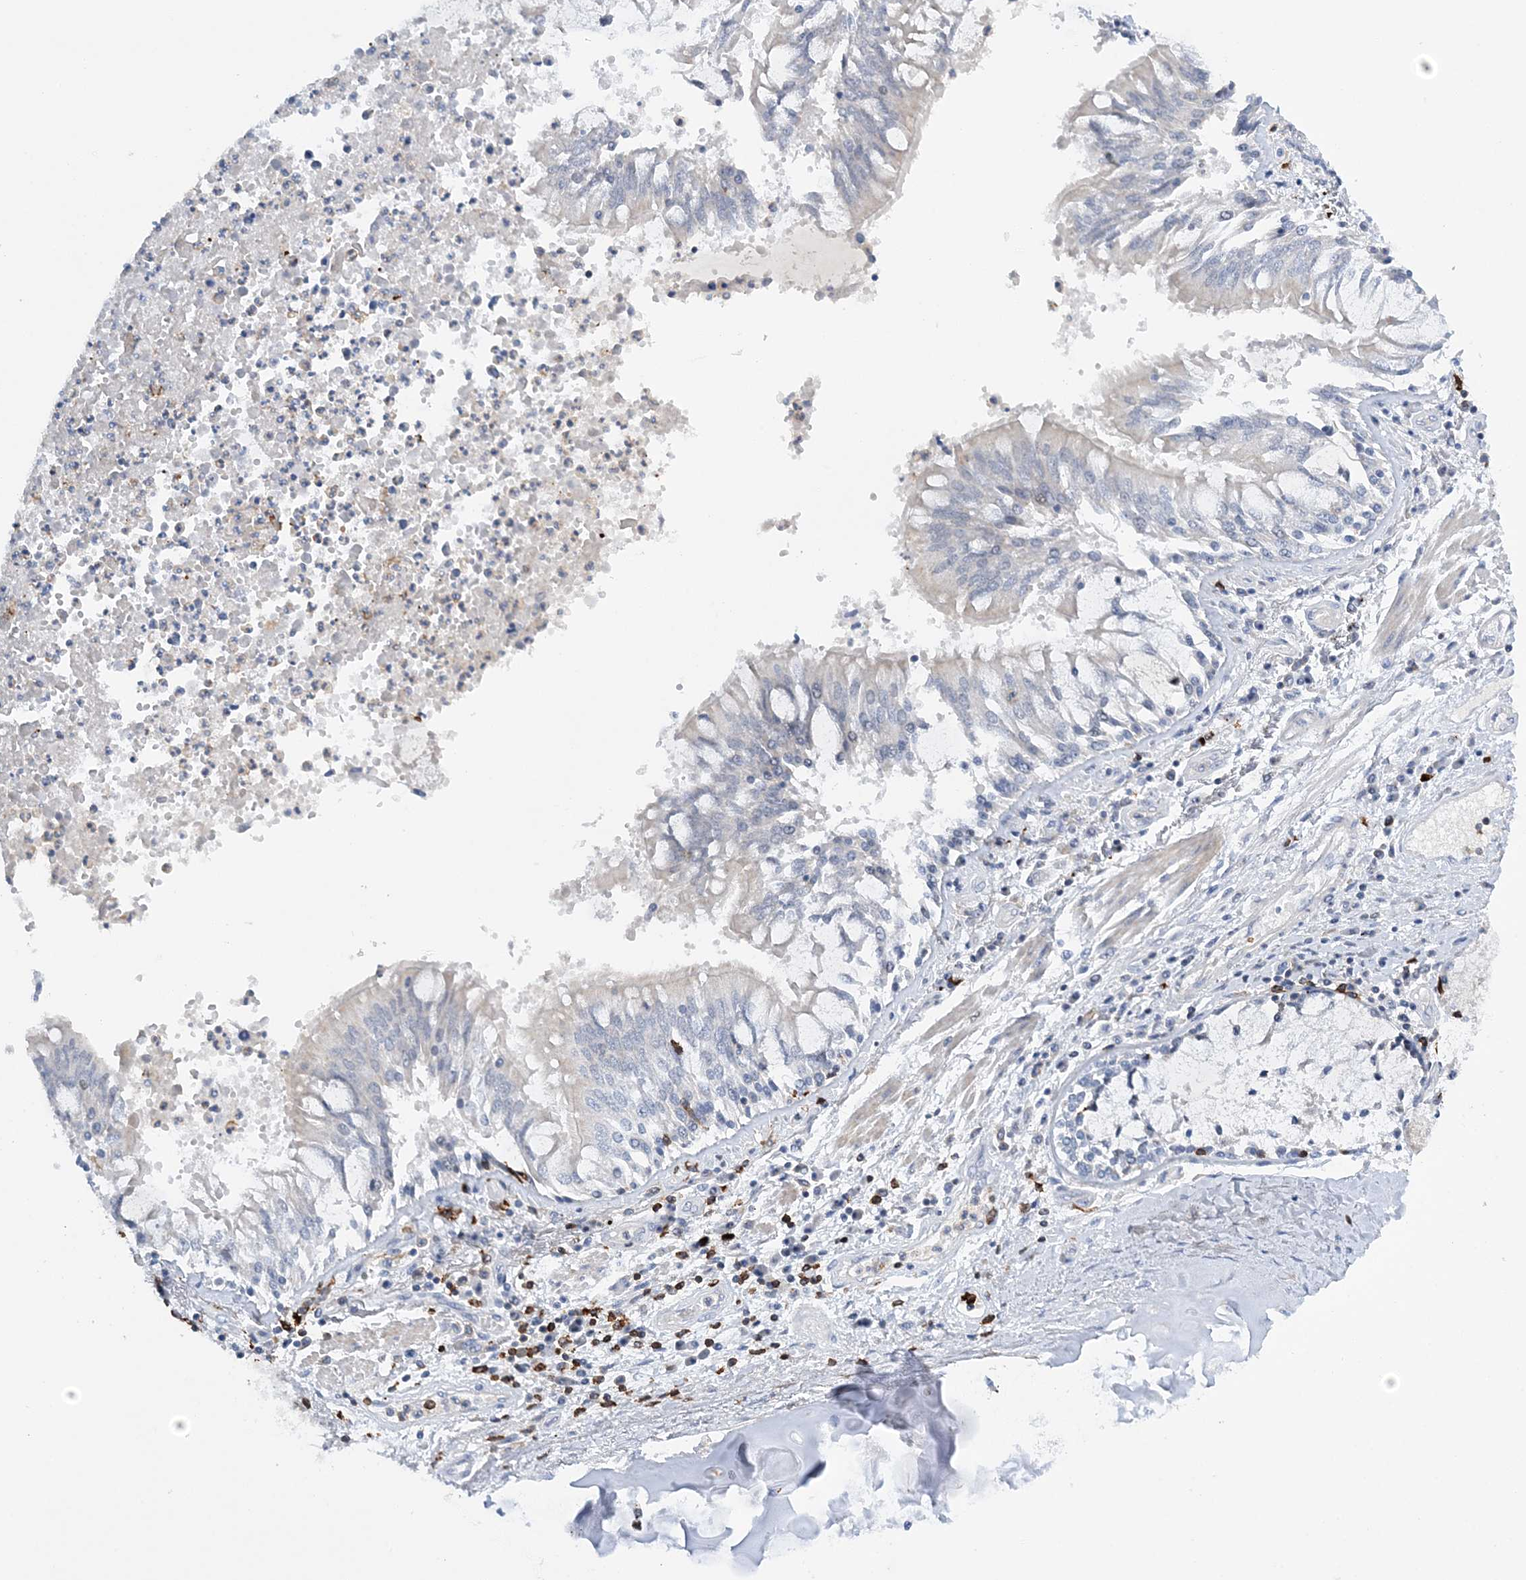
{"staining": {"intensity": "negative", "quantity": "none", "location": "none"}, "tissue": "adipose tissue", "cell_type": "Adipocytes", "image_type": "normal", "snomed": [{"axis": "morphology", "description": "Normal tissue, NOS"}, {"axis": "topography", "description": "Cartilage tissue"}, {"axis": "topography", "description": "Bronchus"}, {"axis": "topography", "description": "Lung"}, {"axis": "topography", "description": "Peripheral nerve tissue"}], "caption": "Adipocytes are negative for brown protein staining in benign adipose tissue. Nuclei are stained in blue.", "gene": "PRMT9", "patient": {"sex": "female", "age": 49}}